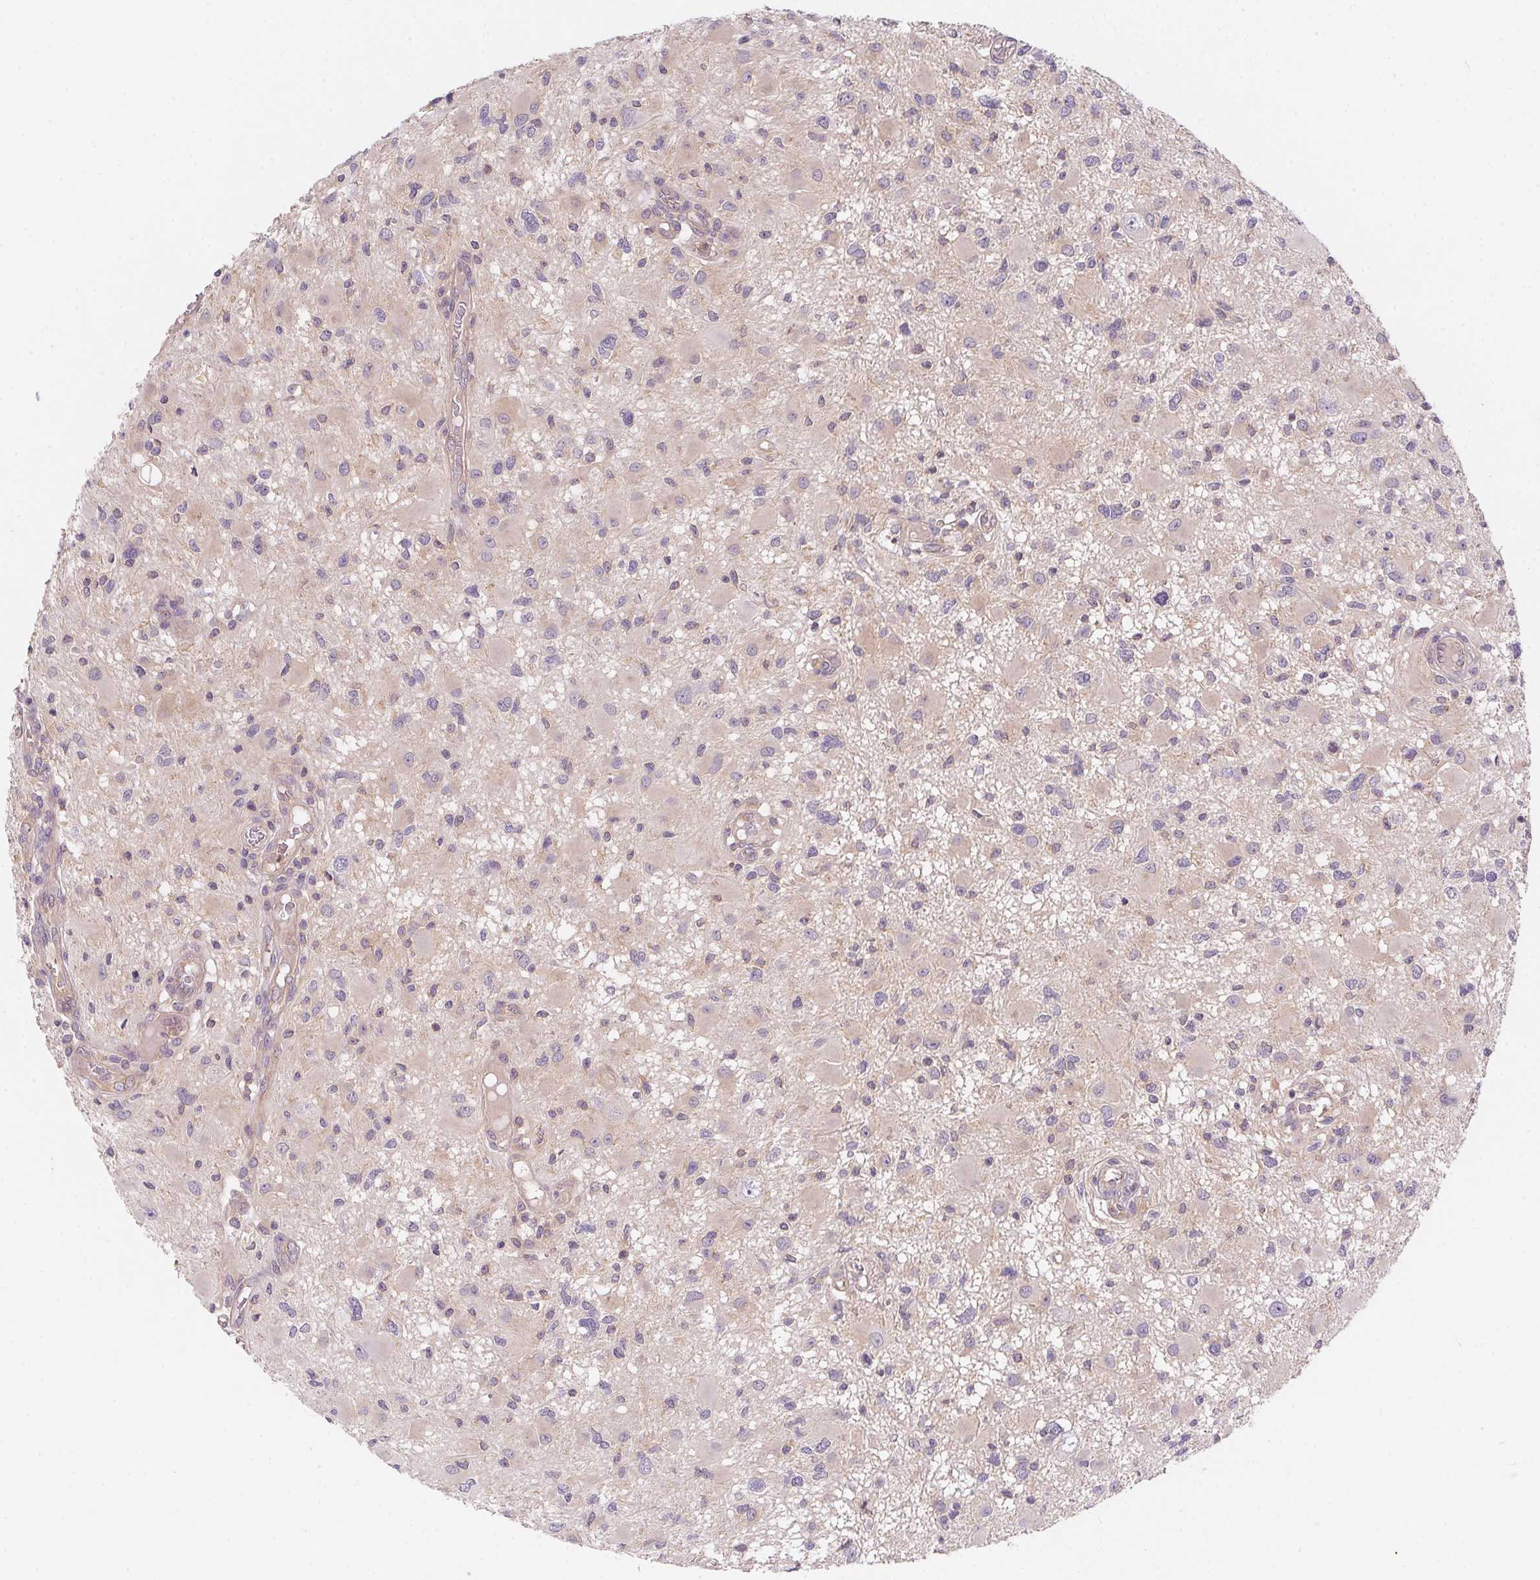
{"staining": {"intensity": "negative", "quantity": "none", "location": "none"}, "tissue": "glioma", "cell_type": "Tumor cells", "image_type": "cancer", "snomed": [{"axis": "morphology", "description": "Glioma, malignant, High grade"}, {"axis": "topography", "description": "Brain"}], "caption": "Tumor cells show no significant expression in glioma.", "gene": "PRKAA1", "patient": {"sex": "male", "age": 54}}